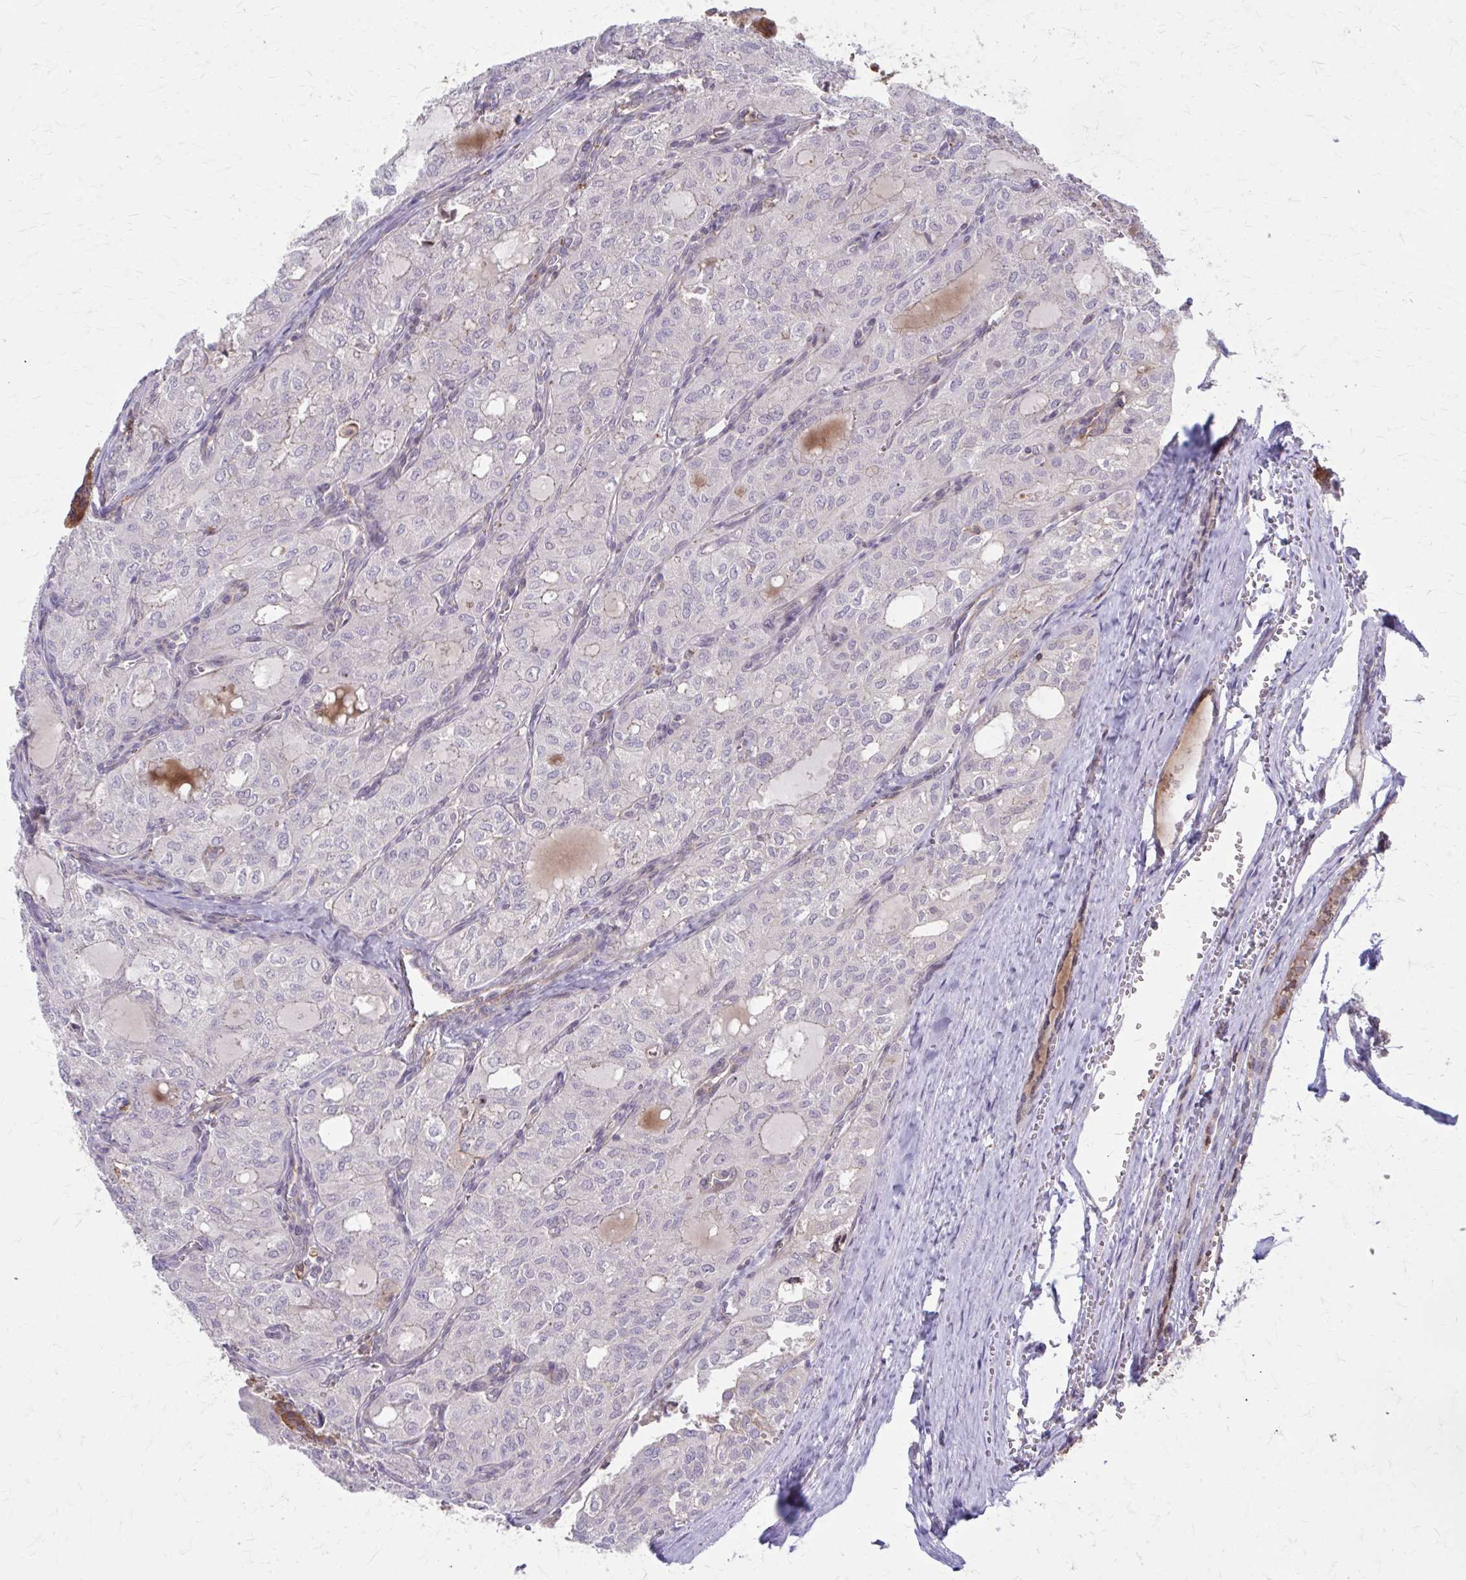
{"staining": {"intensity": "negative", "quantity": "none", "location": "none"}, "tissue": "thyroid cancer", "cell_type": "Tumor cells", "image_type": "cancer", "snomed": [{"axis": "morphology", "description": "Follicular adenoma carcinoma, NOS"}, {"axis": "topography", "description": "Thyroid gland"}], "caption": "DAB (3,3'-diaminobenzidine) immunohistochemical staining of human thyroid cancer exhibits no significant positivity in tumor cells.", "gene": "MMP14", "patient": {"sex": "male", "age": 75}}